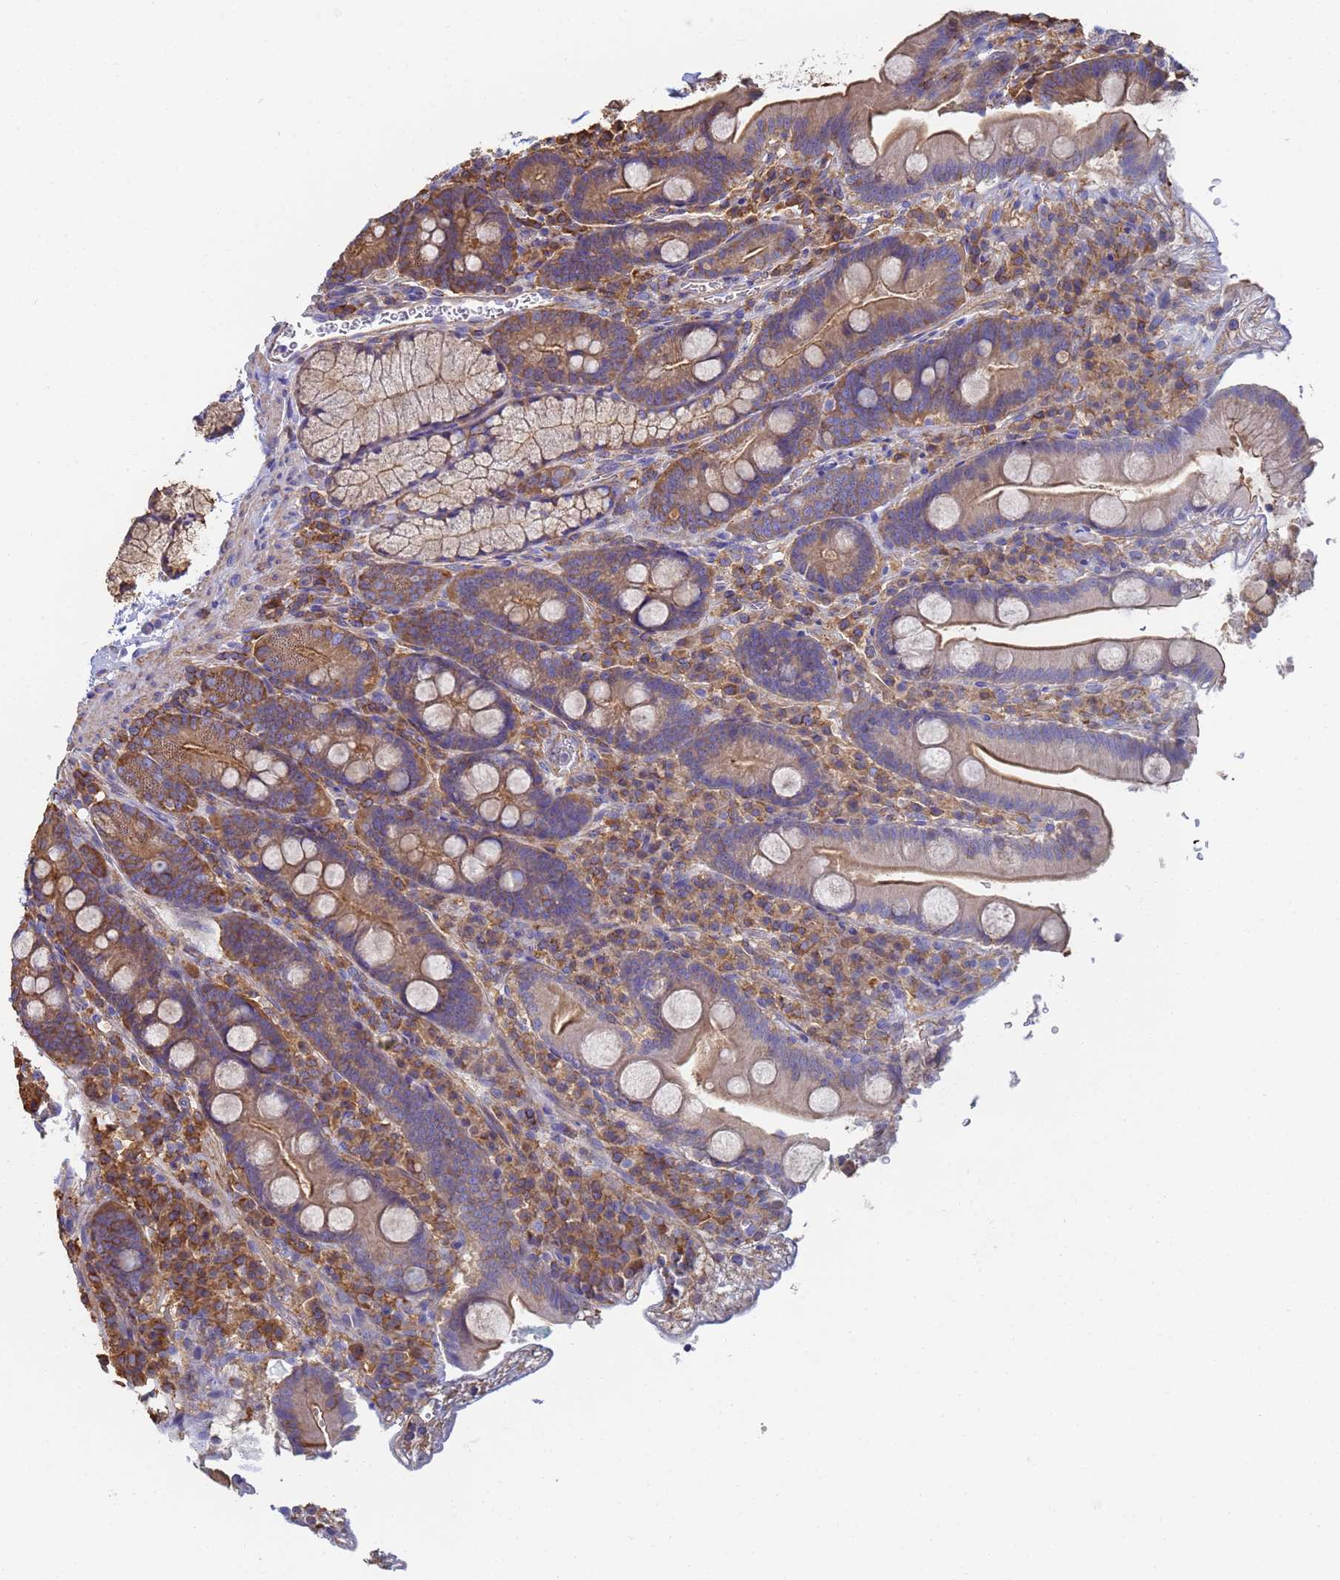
{"staining": {"intensity": "moderate", "quantity": "25%-75%", "location": "cytoplasmic/membranous"}, "tissue": "duodenum", "cell_type": "Glandular cells", "image_type": "normal", "snomed": [{"axis": "morphology", "description": "Normal tissue, NOS"}, {"axis": "topography", "description": "Duodenum"}], "caption": "IHC image of benign duodenum stained for a protein (brown), which reveals medium levels of moderate cytoplasmic/membranous positivity in about 25%-75% of glandular cells.", "gene": "ZNG1A", "patient": {"sex": "male", "age": 35}}